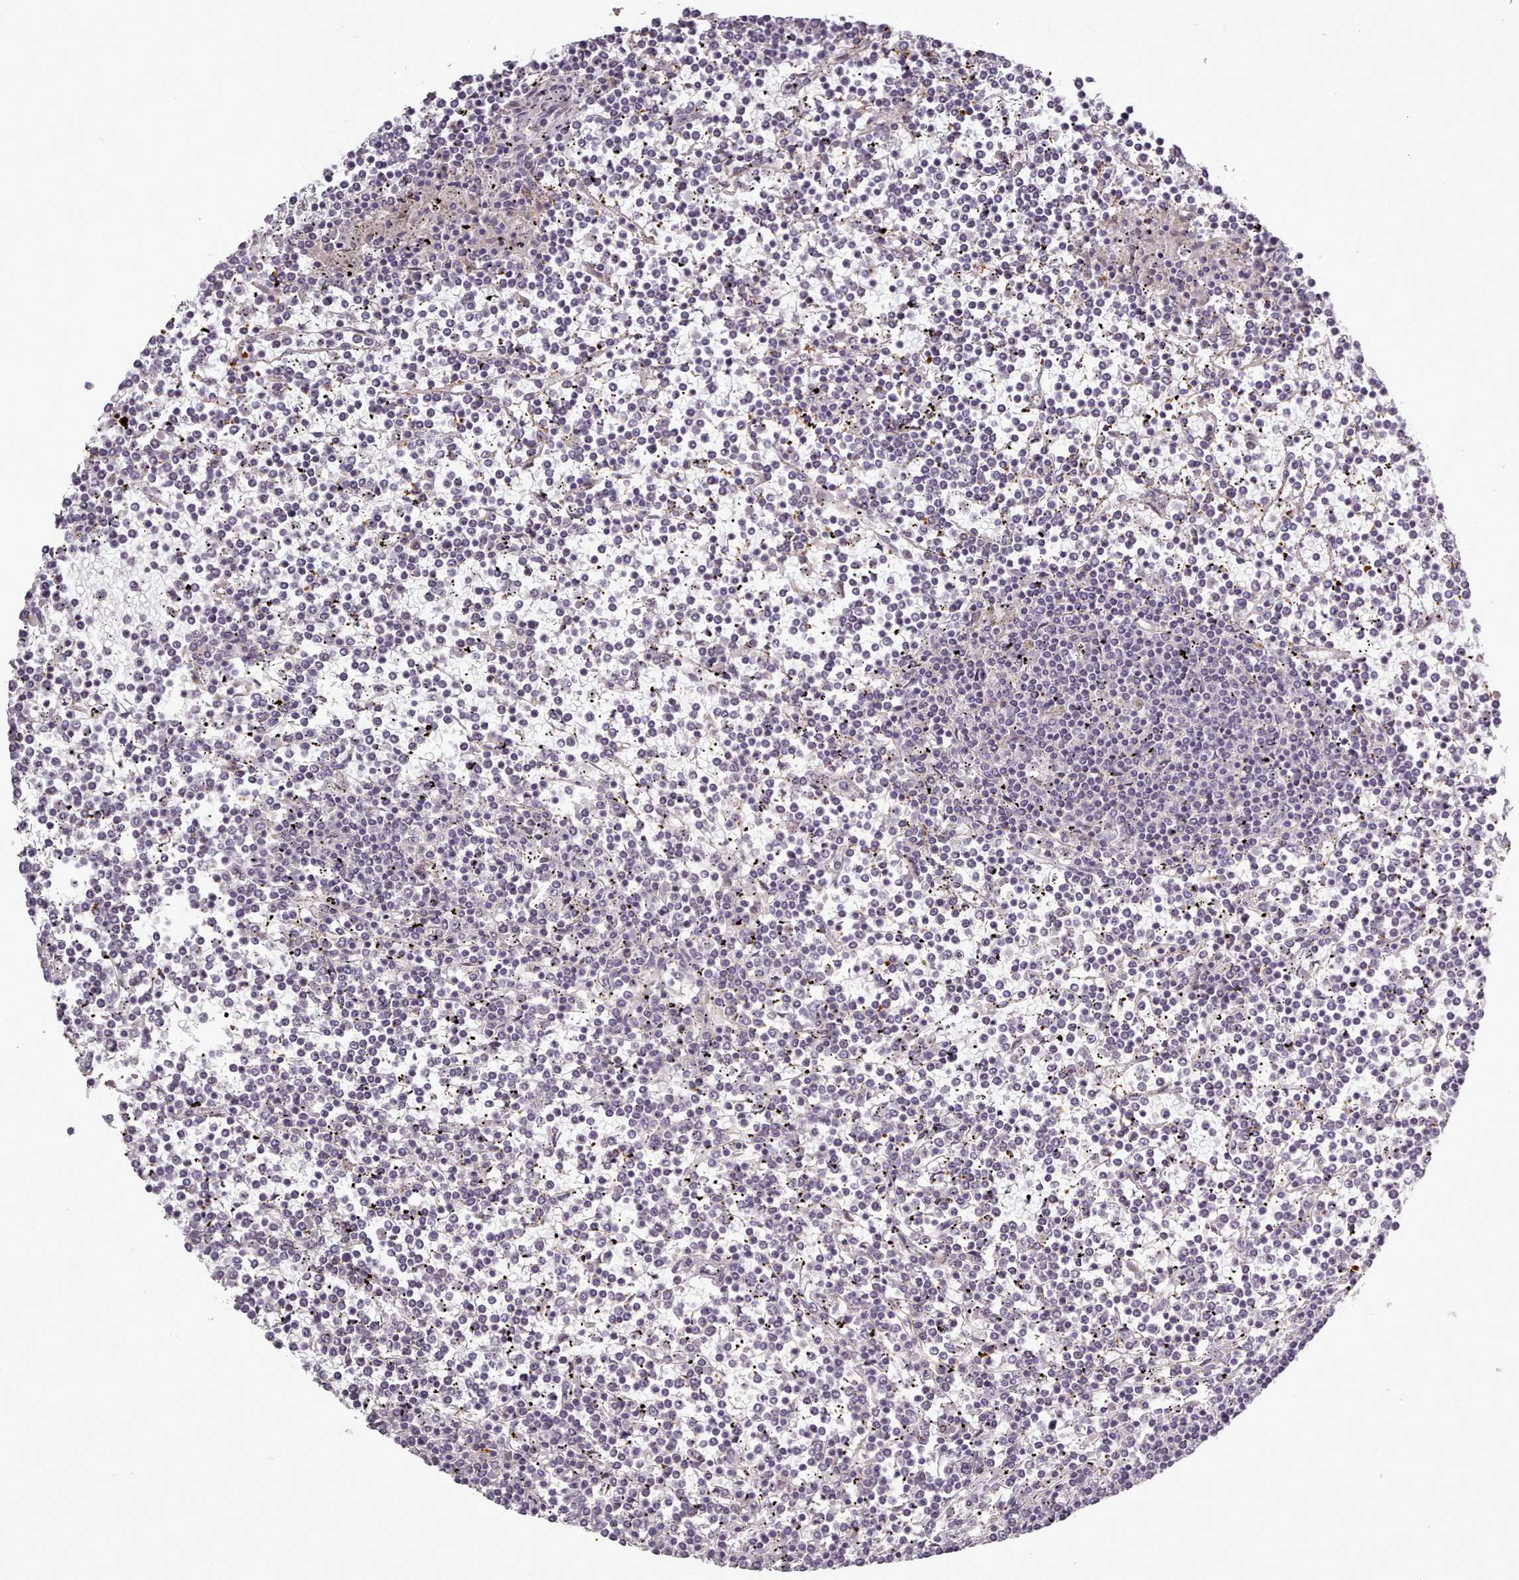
{"staining": {"intensity": "negative", "quantity": "none", "location": "none"}, "tissue": "lymphoma", "cell_type": "Tumor cells", "image_type": "cancer", "snomed": [{"axis": "morphology", "description": "Malignant lymphoma, non-Hodgkin's type, Low grade"}, {"axis": "topography", "description": "Spleen"}], "caption": "Micrograph shows no protein expression in tumor cells of low-grade malignant lymphoma, non-Hodgkin's type tissue.", "gene": "LEFTY2", "patient": {"sex": "female", "age": 19}}